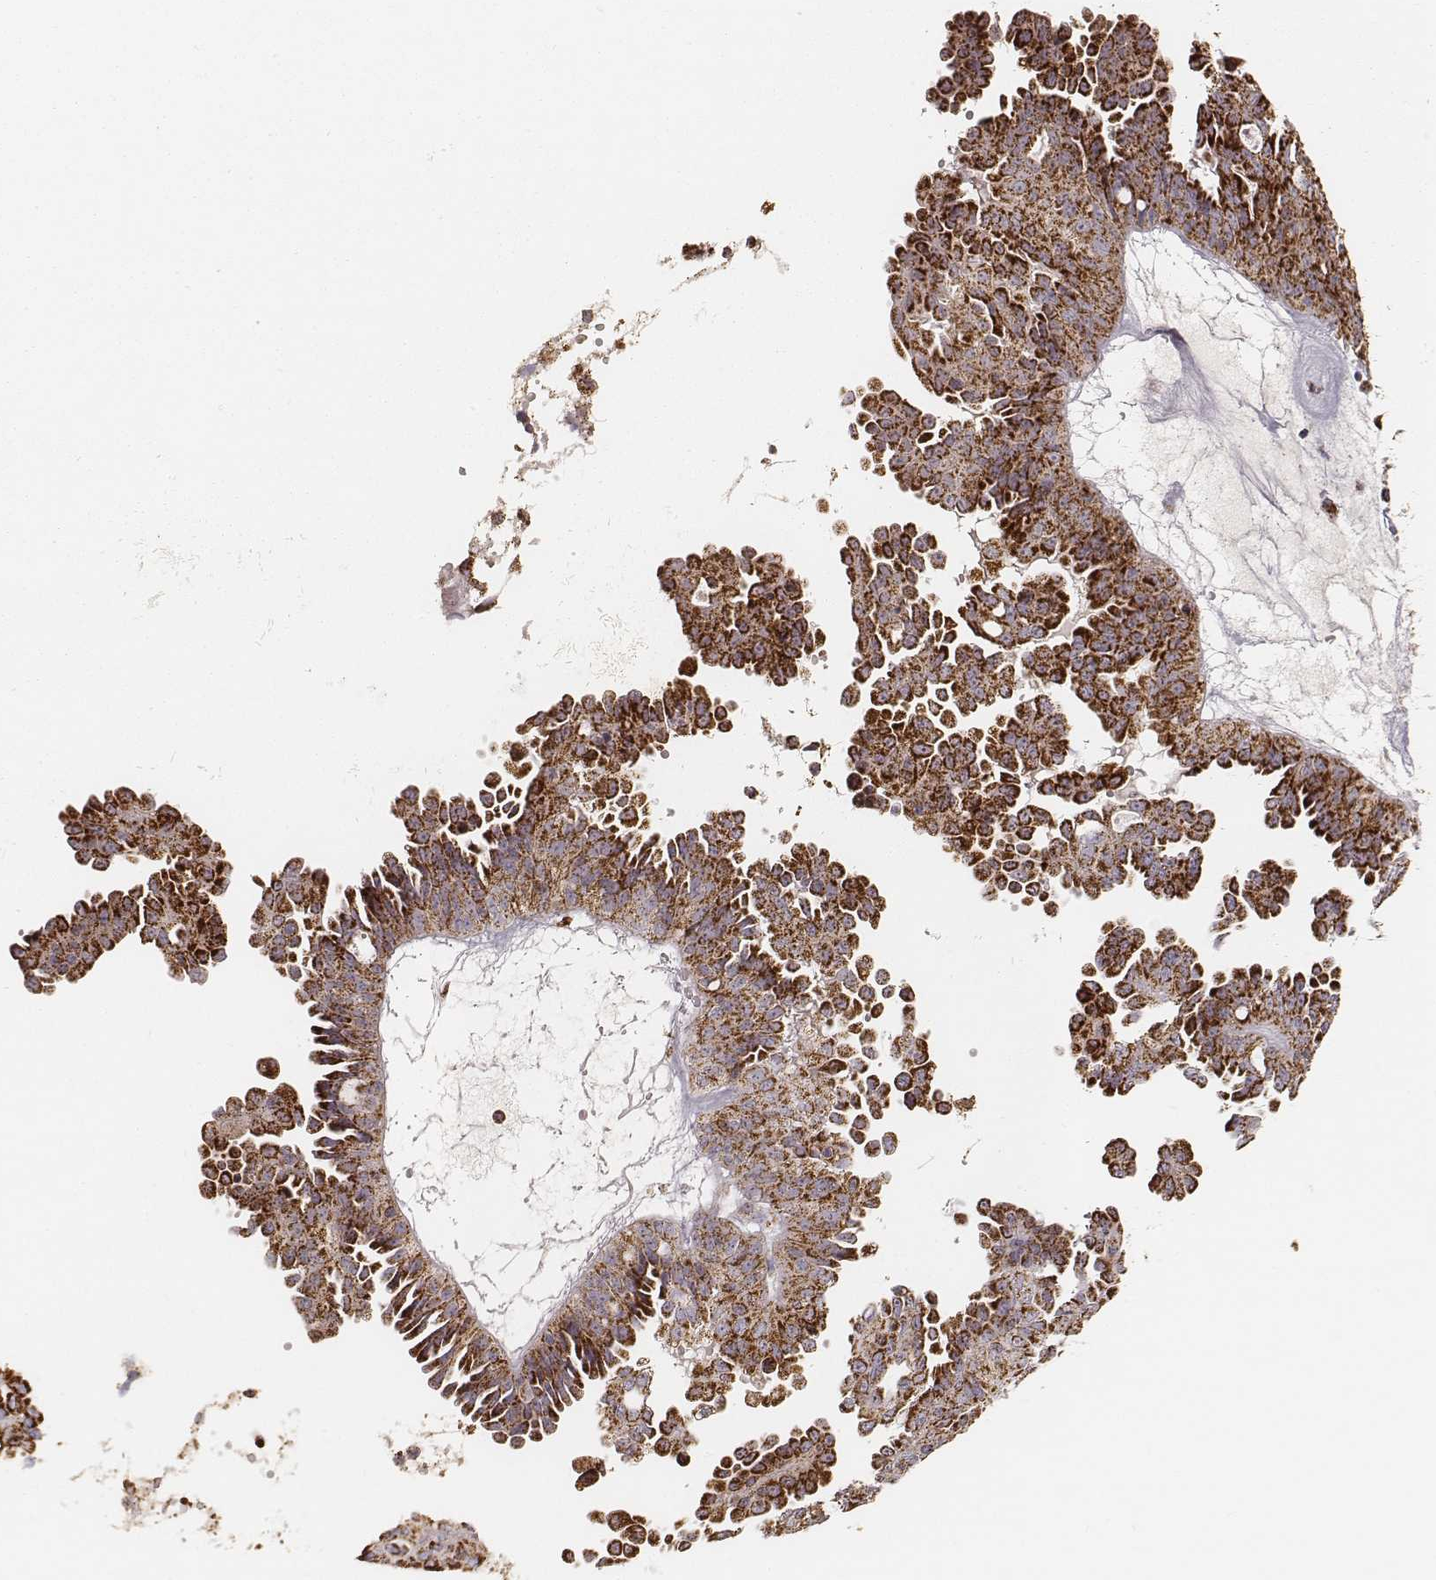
{"staining": {"intensity": "strong", "quantity": ">75%", "location": "cytoplasmic/membranous"}, "tissue": "ovarian cancer", "cell_type": "Tumor cells", "image_type": "cancer", "snomed": [{"axis": "morphology", "description": "Cystadenocarcinoma, serous, NOS"}, {"axis": "topography", "description": "Ovary"}], "caption": "Ovarian serous cystadenocarcinoma was stained to show a protein in brown. There is high levels of strong cytoplasmic/membranous positivity in about >75% of tumor cells.", "gene": "CS", "patient": {"sex": "female", "age": 71}}